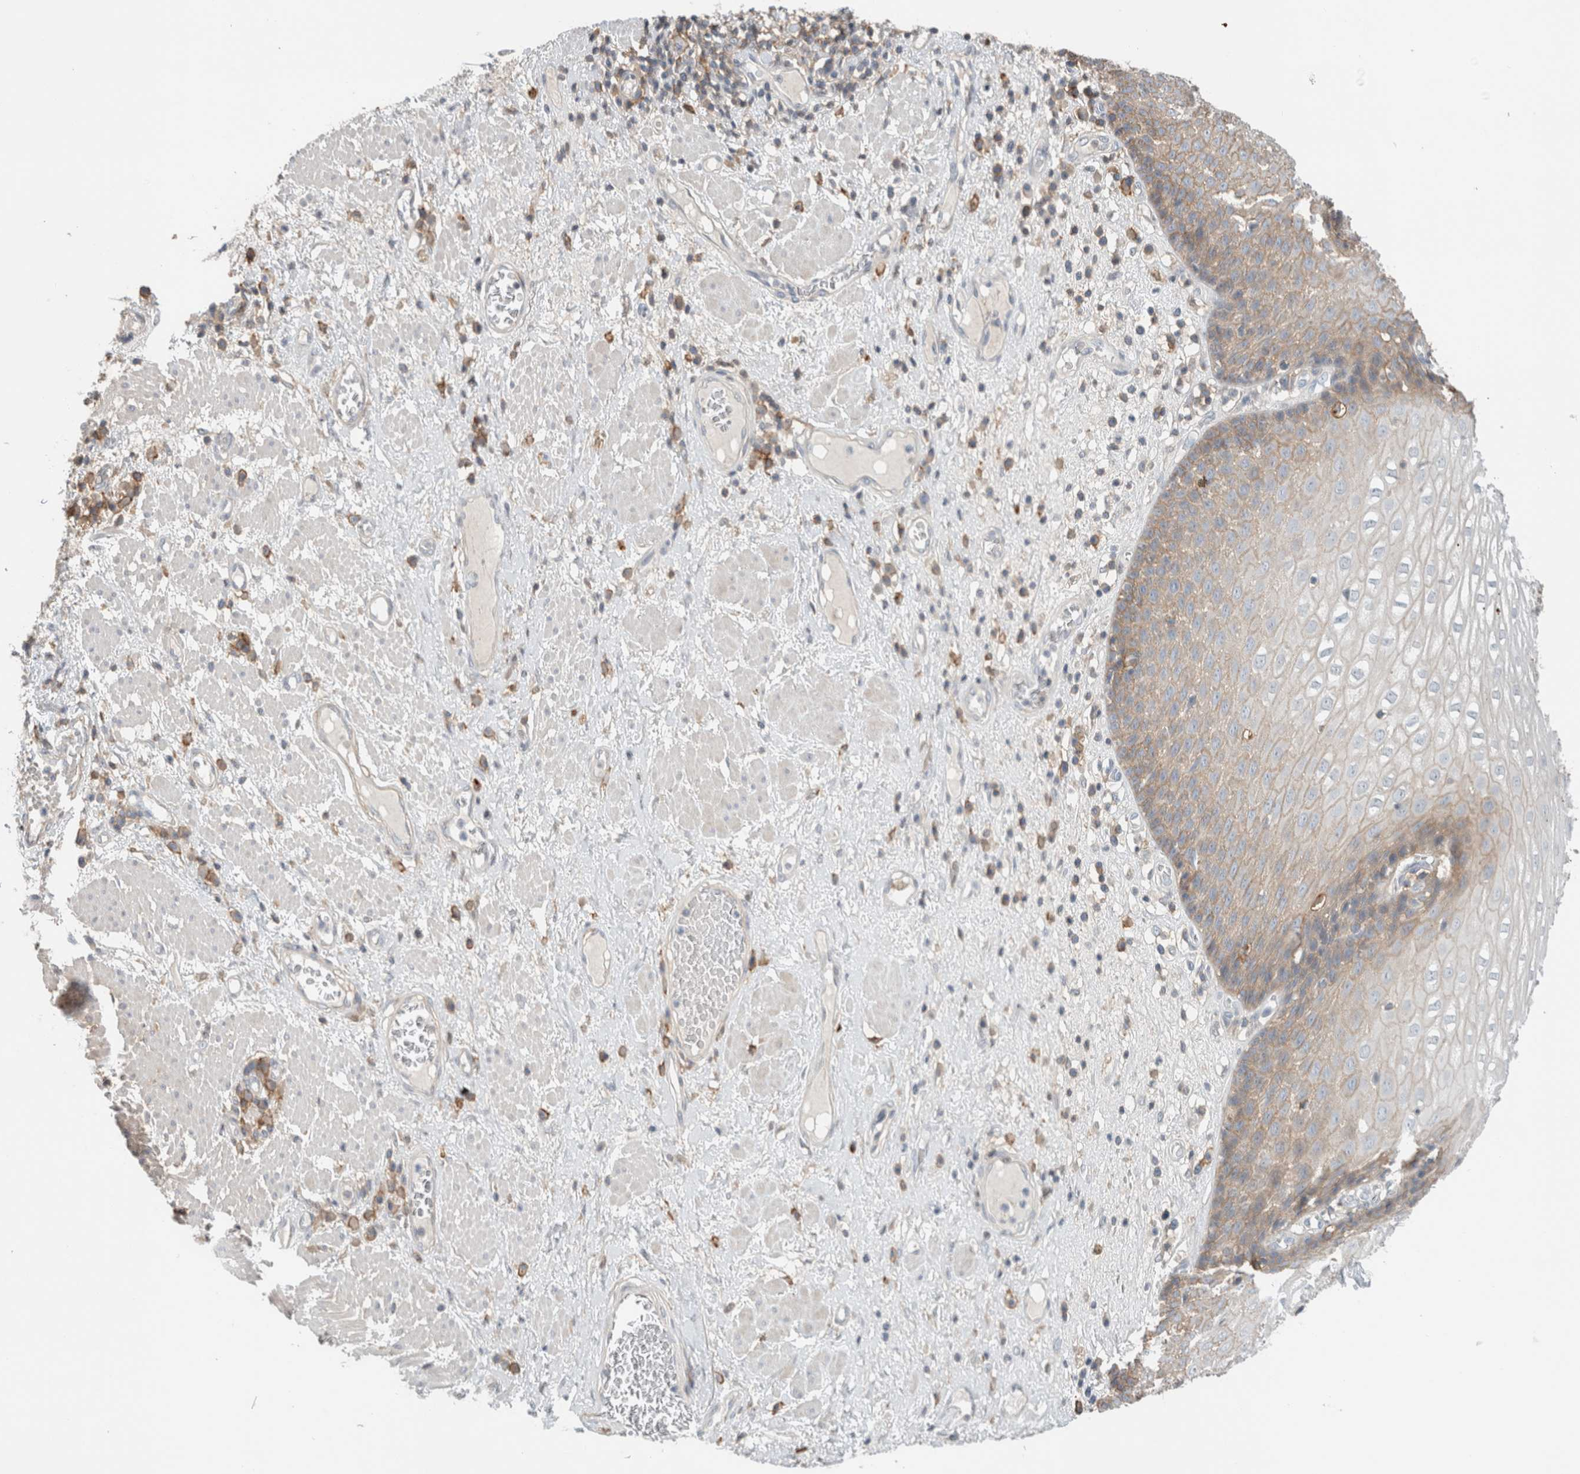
{"staining": {"intensity": "moderate", "quantity": "25%-75%", "location": "cytoplasmic/membranous"}, "tissue": "esophagus", "cell_type": "Squamous epithelial cells", "image_type": "normal", "snomed": [{"axis": "morphology", "description": "Normal tissue, NOS"}, {"axis": "morphology", "description": "Adenocarcinoma, NOS"}, {"axis": "topography", "description": "Esophagus"}], "caption": "Protein analysis of normal esophagus shows moderate cytoplasmic/membranous positivity in about 25%-75% of squamous epithelial cells. Immunohistochemistry (ihc) stains the protein in brown and the nuclei are stained blue.", "gene": "ERCC6L2", "patient": {"sex": "male", "age": 62}}